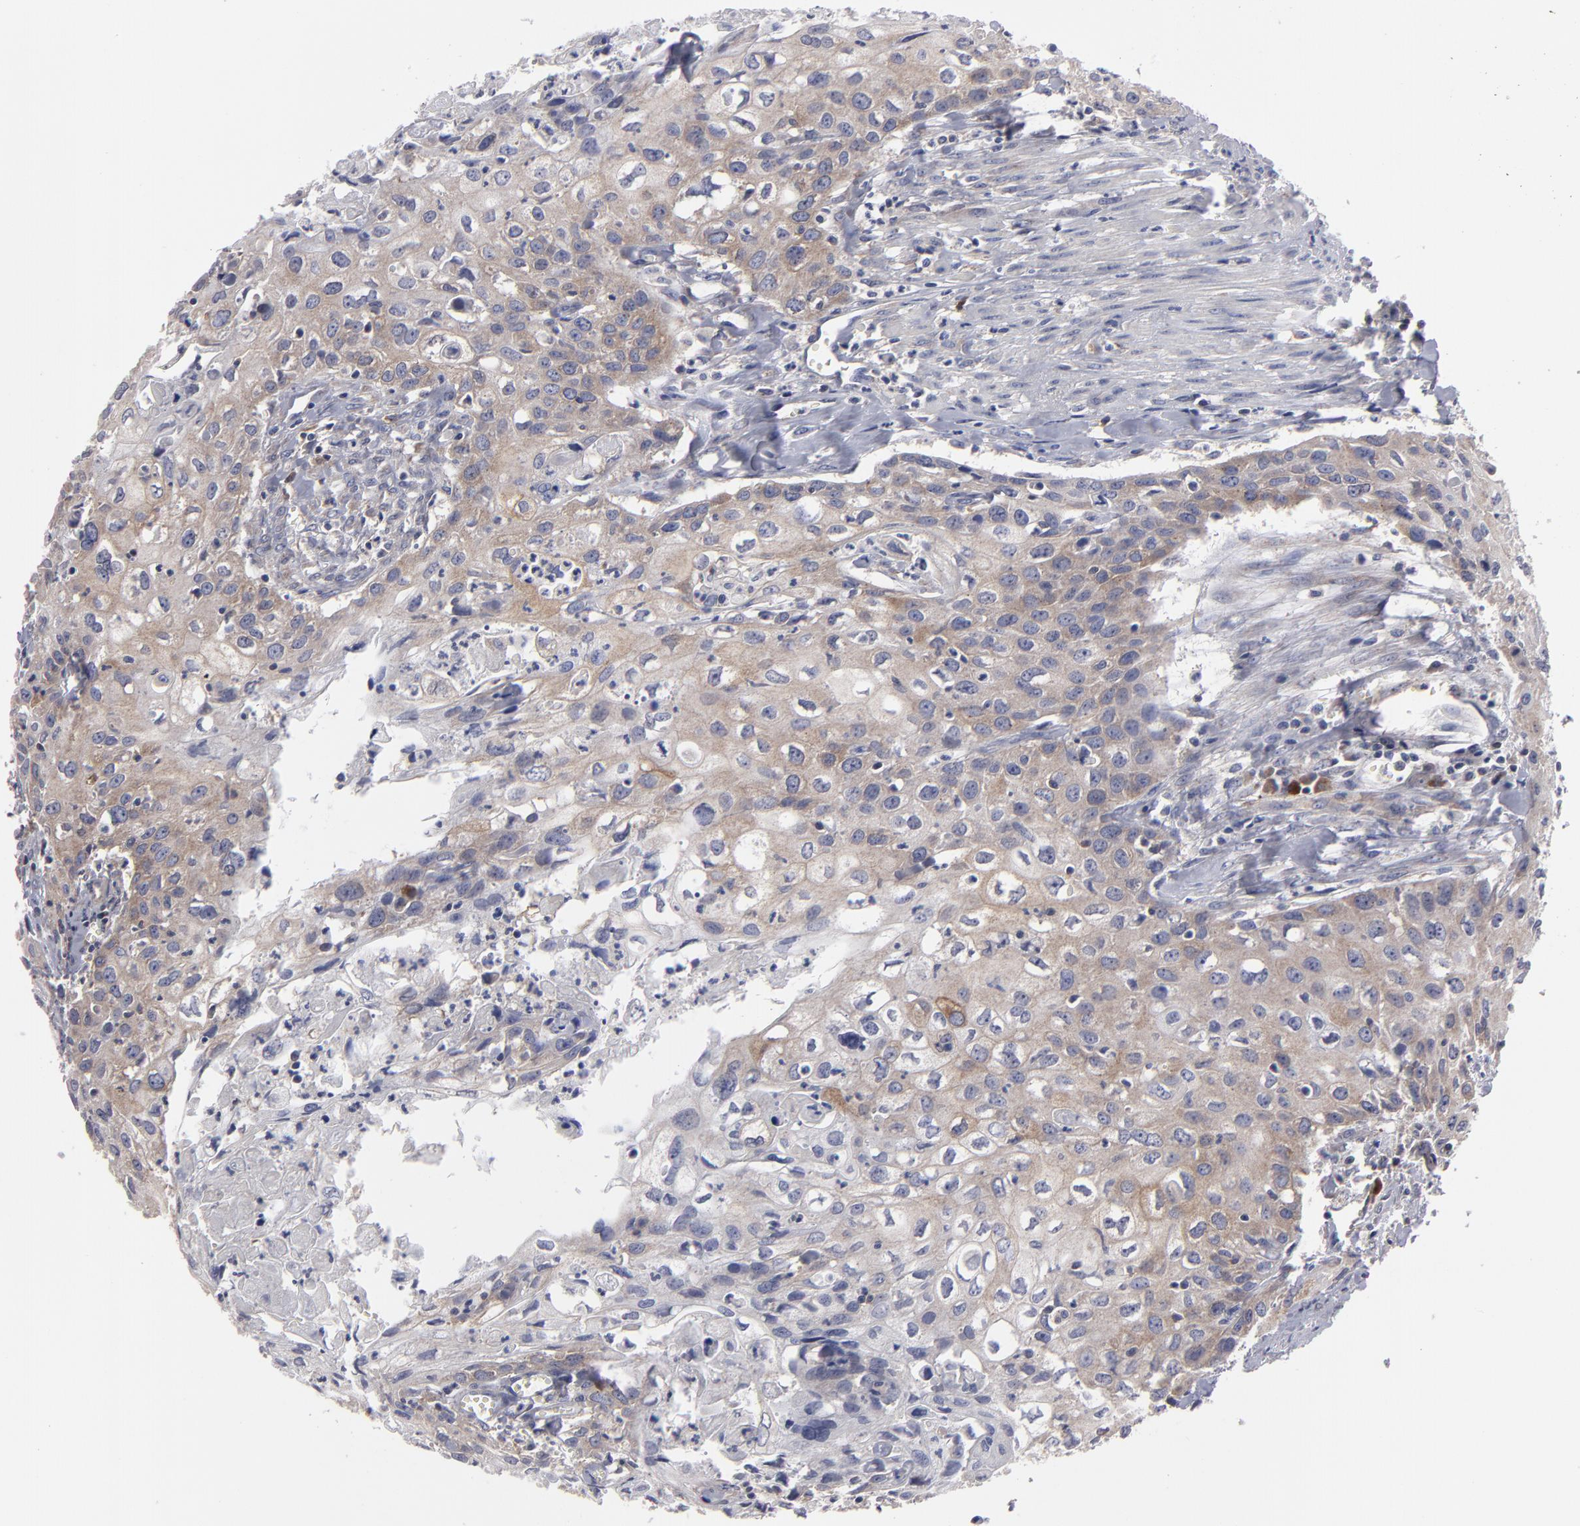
{"staining": {"intensity": "moderate", "quantity": ">75%", "location": "cytoplasmic/membranous"}, "tissue": "urothelial cancer", "cell_type": "Tumor cells", "image_type": "cancer", "snomed": [{"axis": "morphology", "description": "Urothelial carcinoma, High grade"}, {"axis": "topography", "description": "Urinary bladder"}], "caption": "Brown immunohistochemical staining in human urothelial carcinoma (high-grade) shows moderate cytoplasmic/membranous expression in about >75% of tumor cells. (IHC, brightfield microscopy, high magnification).", "gene": "CEP97", "patient": {"sex": "male", "age": 54}}